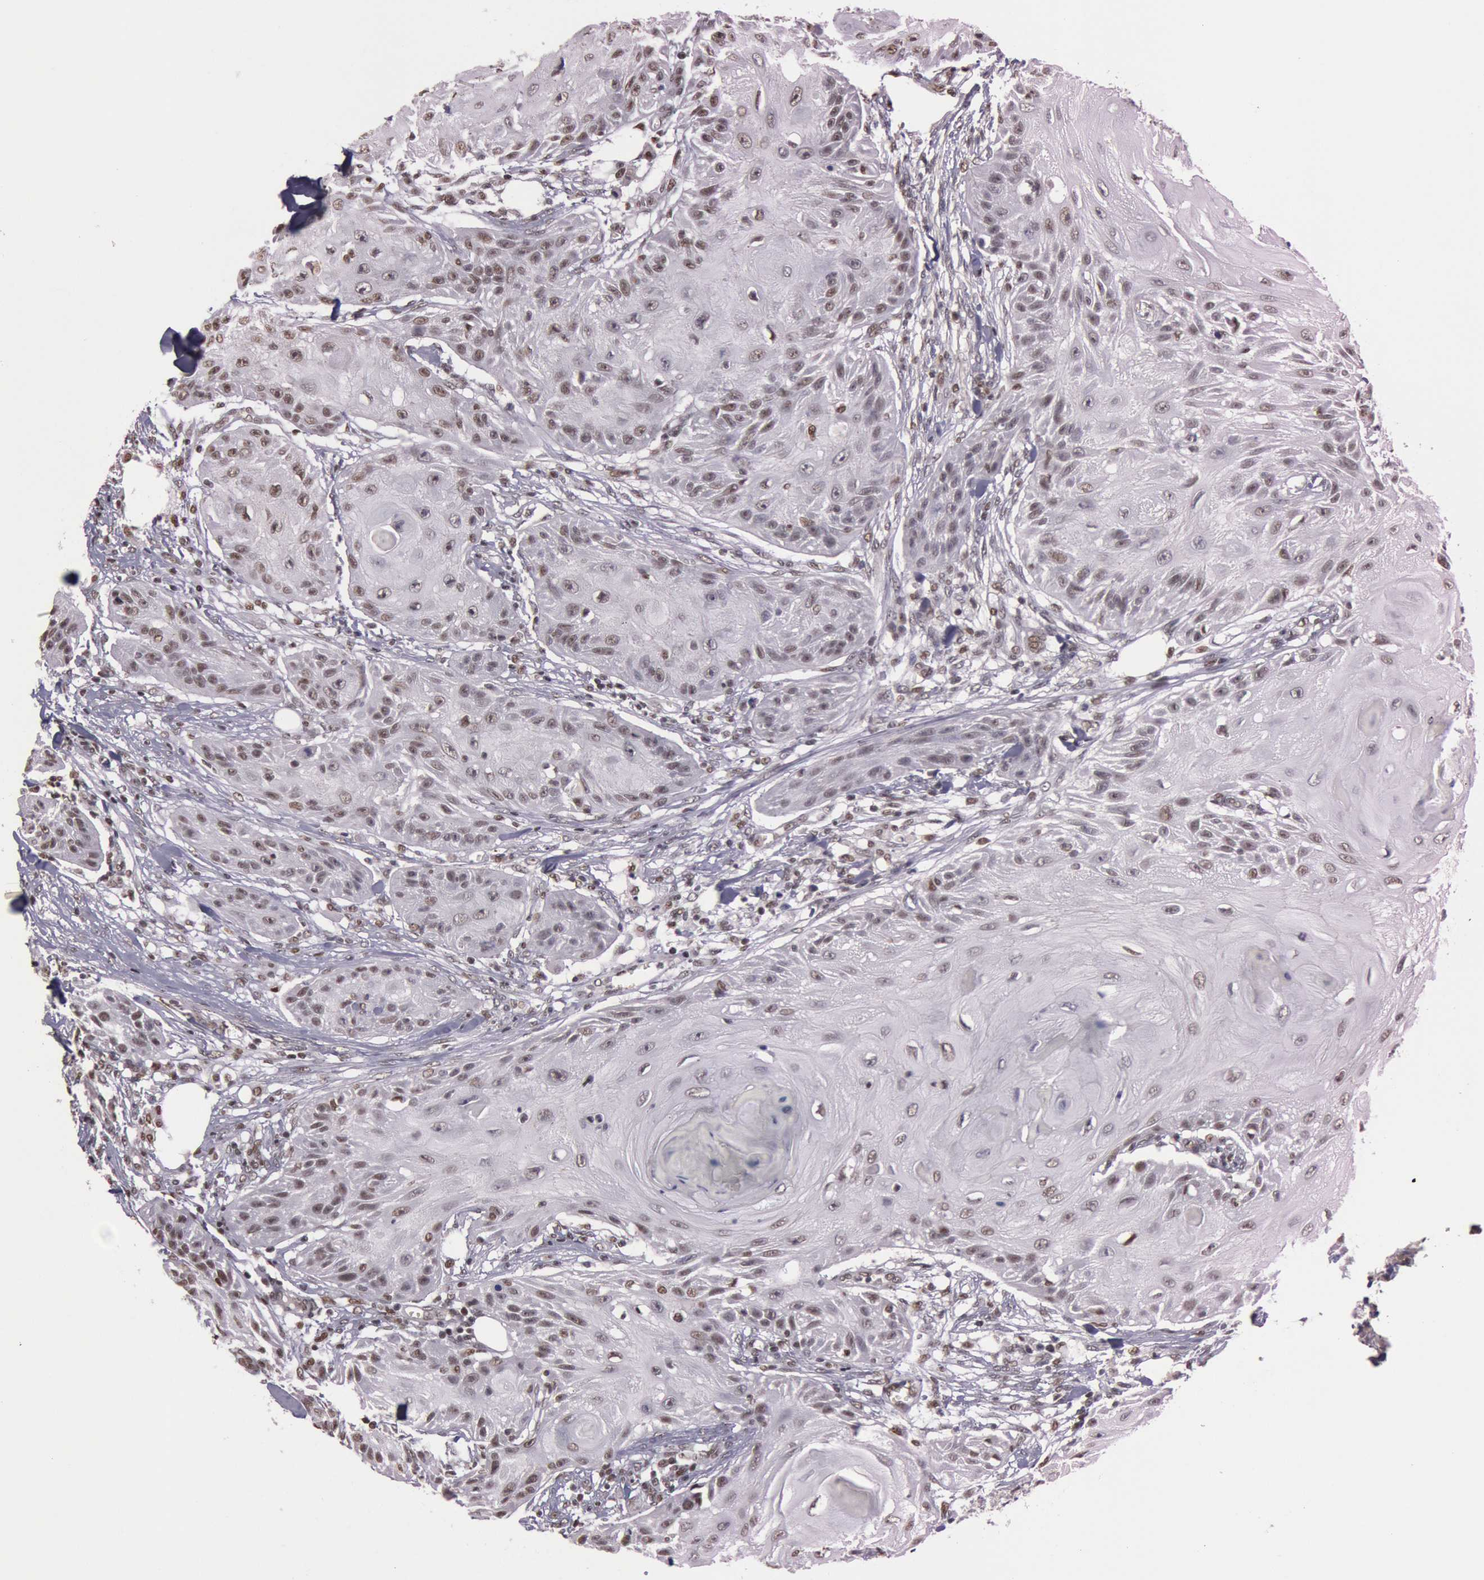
{"staining": {"intensity": "weak", "quantity": "<25%", "location": "nuclear"}, "tissue": "skin cancer", "cell_type": "Tumor cells", "image_type": "cancer", "snomed": [{"axis": "morphology", "description": "Squamous cell carcinoma, NOS"}, {"axis": "topography", "description": "Skin"}], "caption": "Immunohistochemistry of squamous cell carcinoma (skin) exhibits no expression in tumor cells.", "gene": "TASL", "patient": {"sex": "female", "age": 88}}